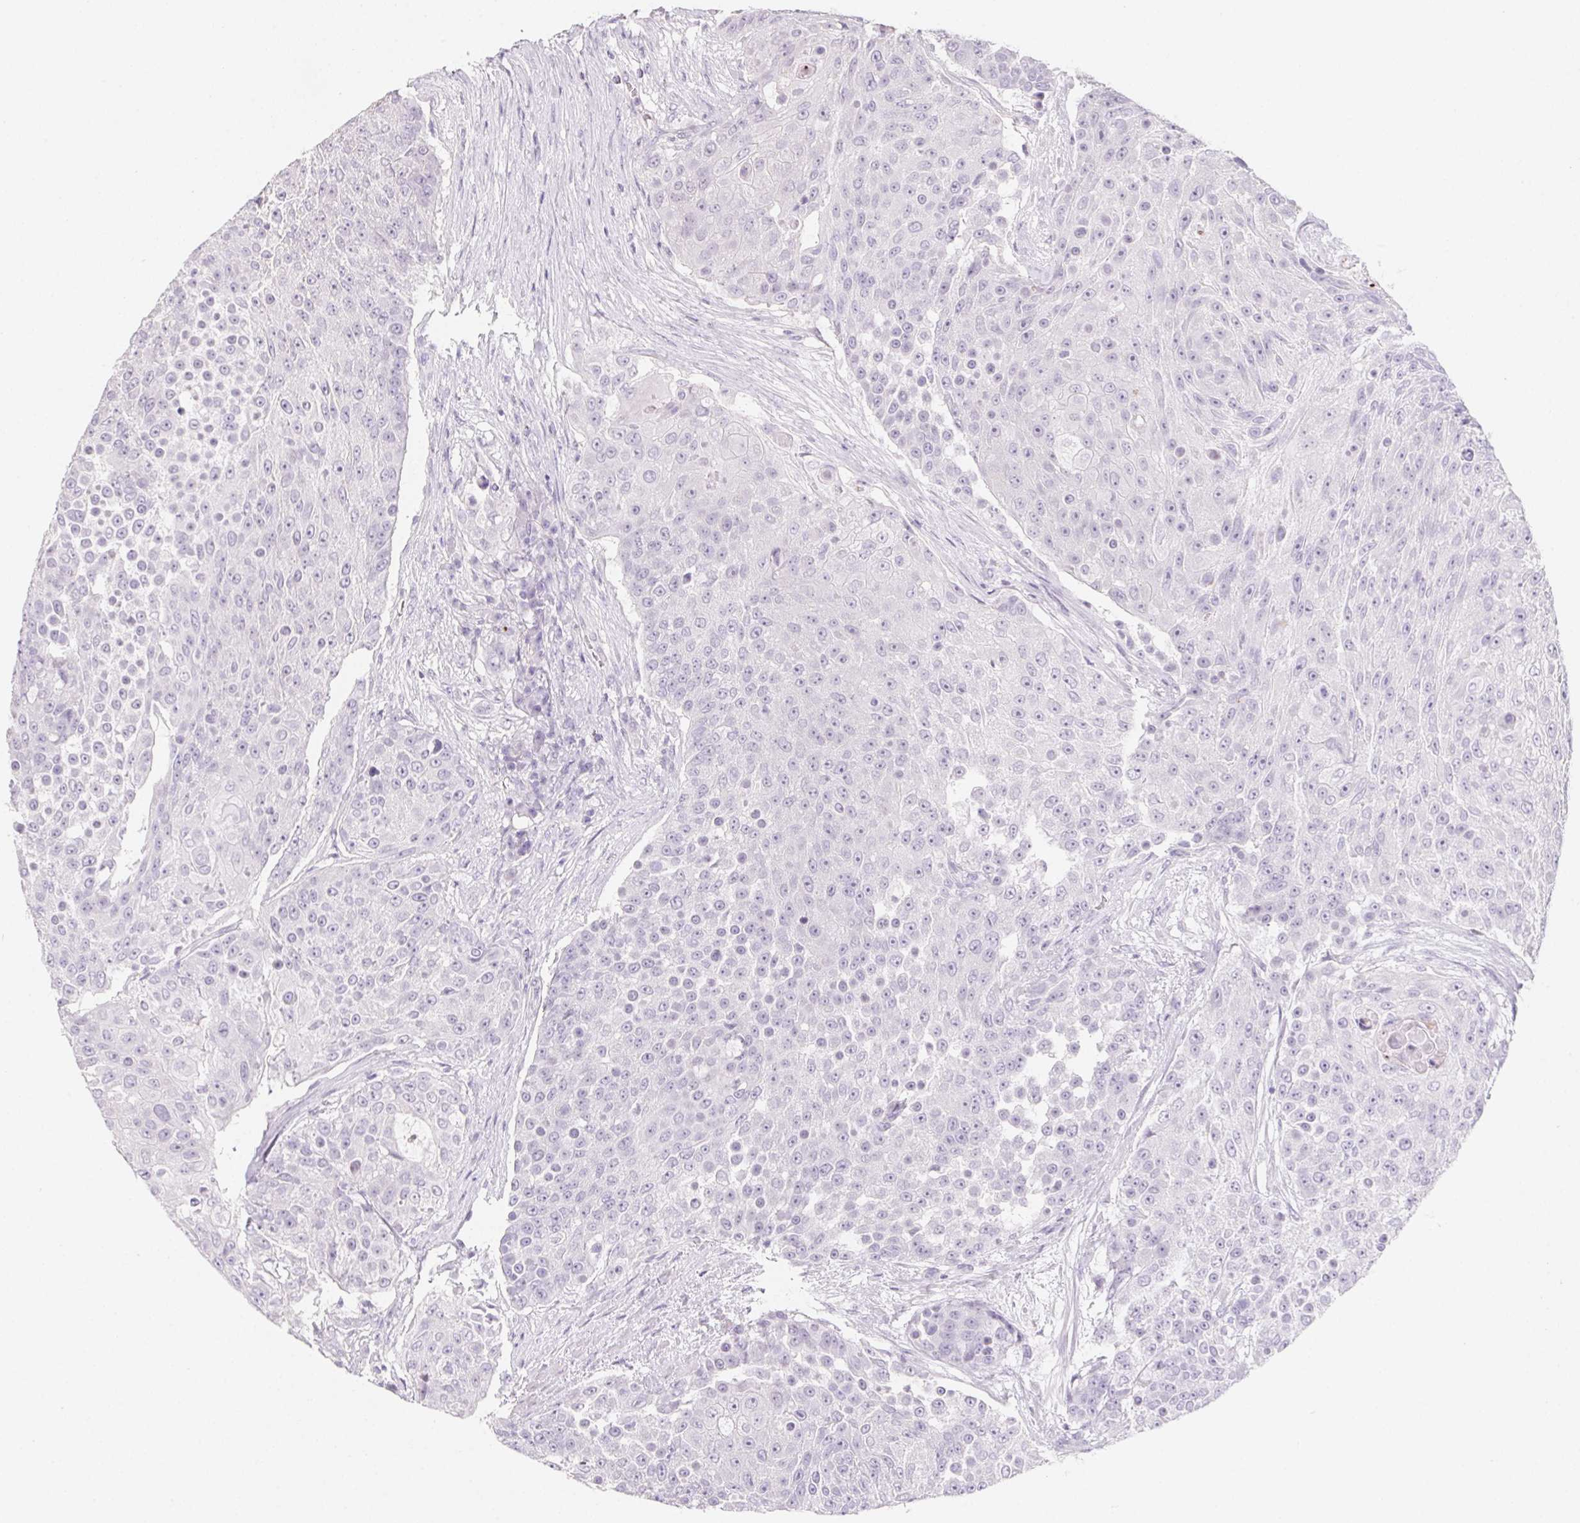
{"staining": {"intensity": "negative", "quantity": "none", "location": "none"}, "tissue": "urothelial cancer", "cell_type": "Tumor cells", "image_type": "cancer", "snomed": [{"axis": "morphology", "description": "Urothelial carcinoma, High grade"}, {"axis": "topography", "description": "Urinary bladder"}], "caption": "DAB (3,3'-diaminobenzidine) immunohistochemical staining of urothelial cancer exhibits no significant staining in tumor cells.", "gene": "MYL4", "patient": {"sex": "female", "age": 63}}